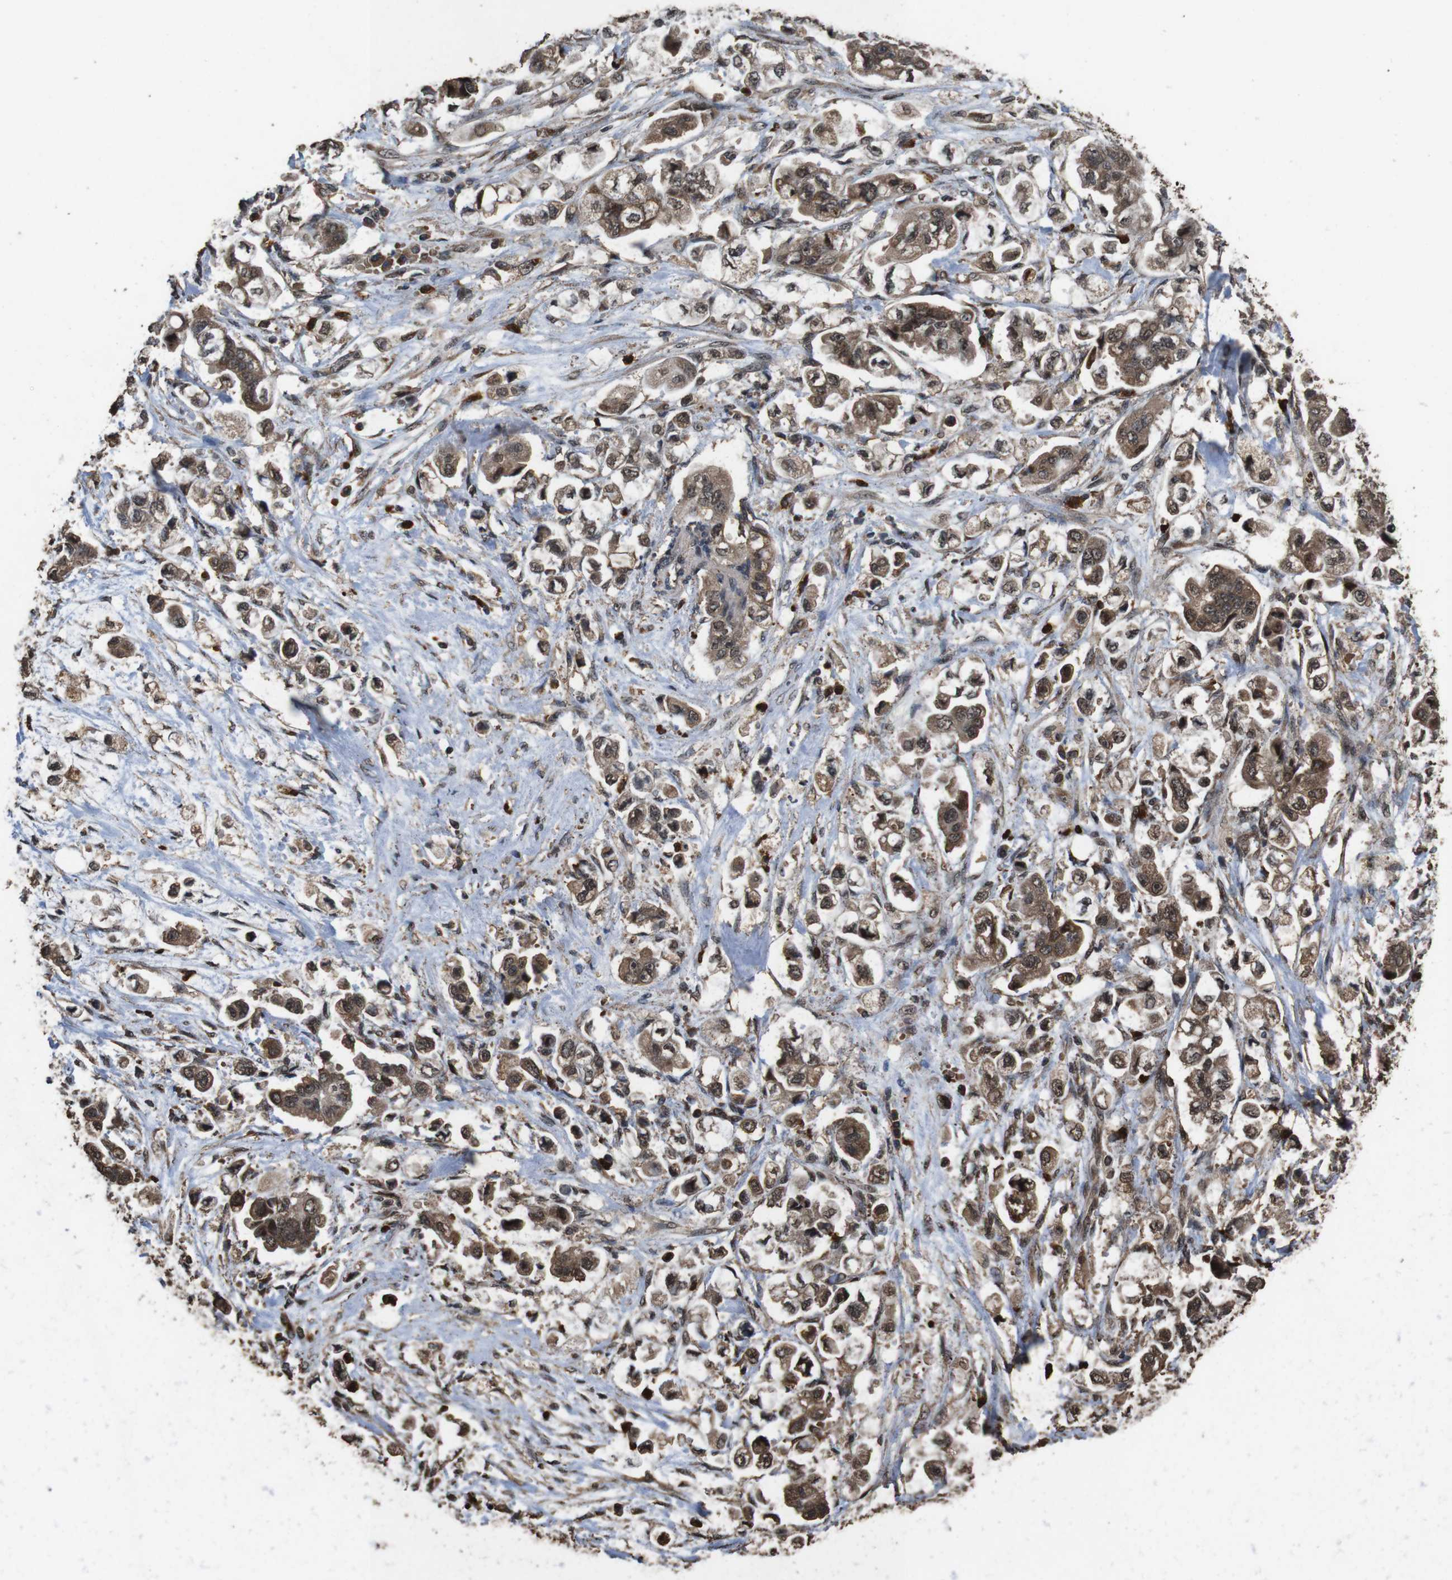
{"staining": {"intensity": "moderate", "quantity": ">75%", "location": "cytoplasmic/membranous,nuclear"}, "tissue": "stomach cancer", "cell_type": "Tumor cells", "image_type": "cancer", "snomed": [{"axis": "morphology", "description": "Adenocarcinoma, NOS"}, {"axis": "topography", "description": "Stomach"}], "caption": "Immunohistochemical staining of human stomach cancer demonstrates moderate cytoplasmic/membranous and nuclear protein staining in about >75% of tumor cells. The protein is stained brown, and the nuclei are stained in blue (DAB (3,3'-diaminobenzidine) IHC with brightfield microscopy, high magnification).", "gene": "RRAS2", "patient": {"sex": "male", "age": 62}}